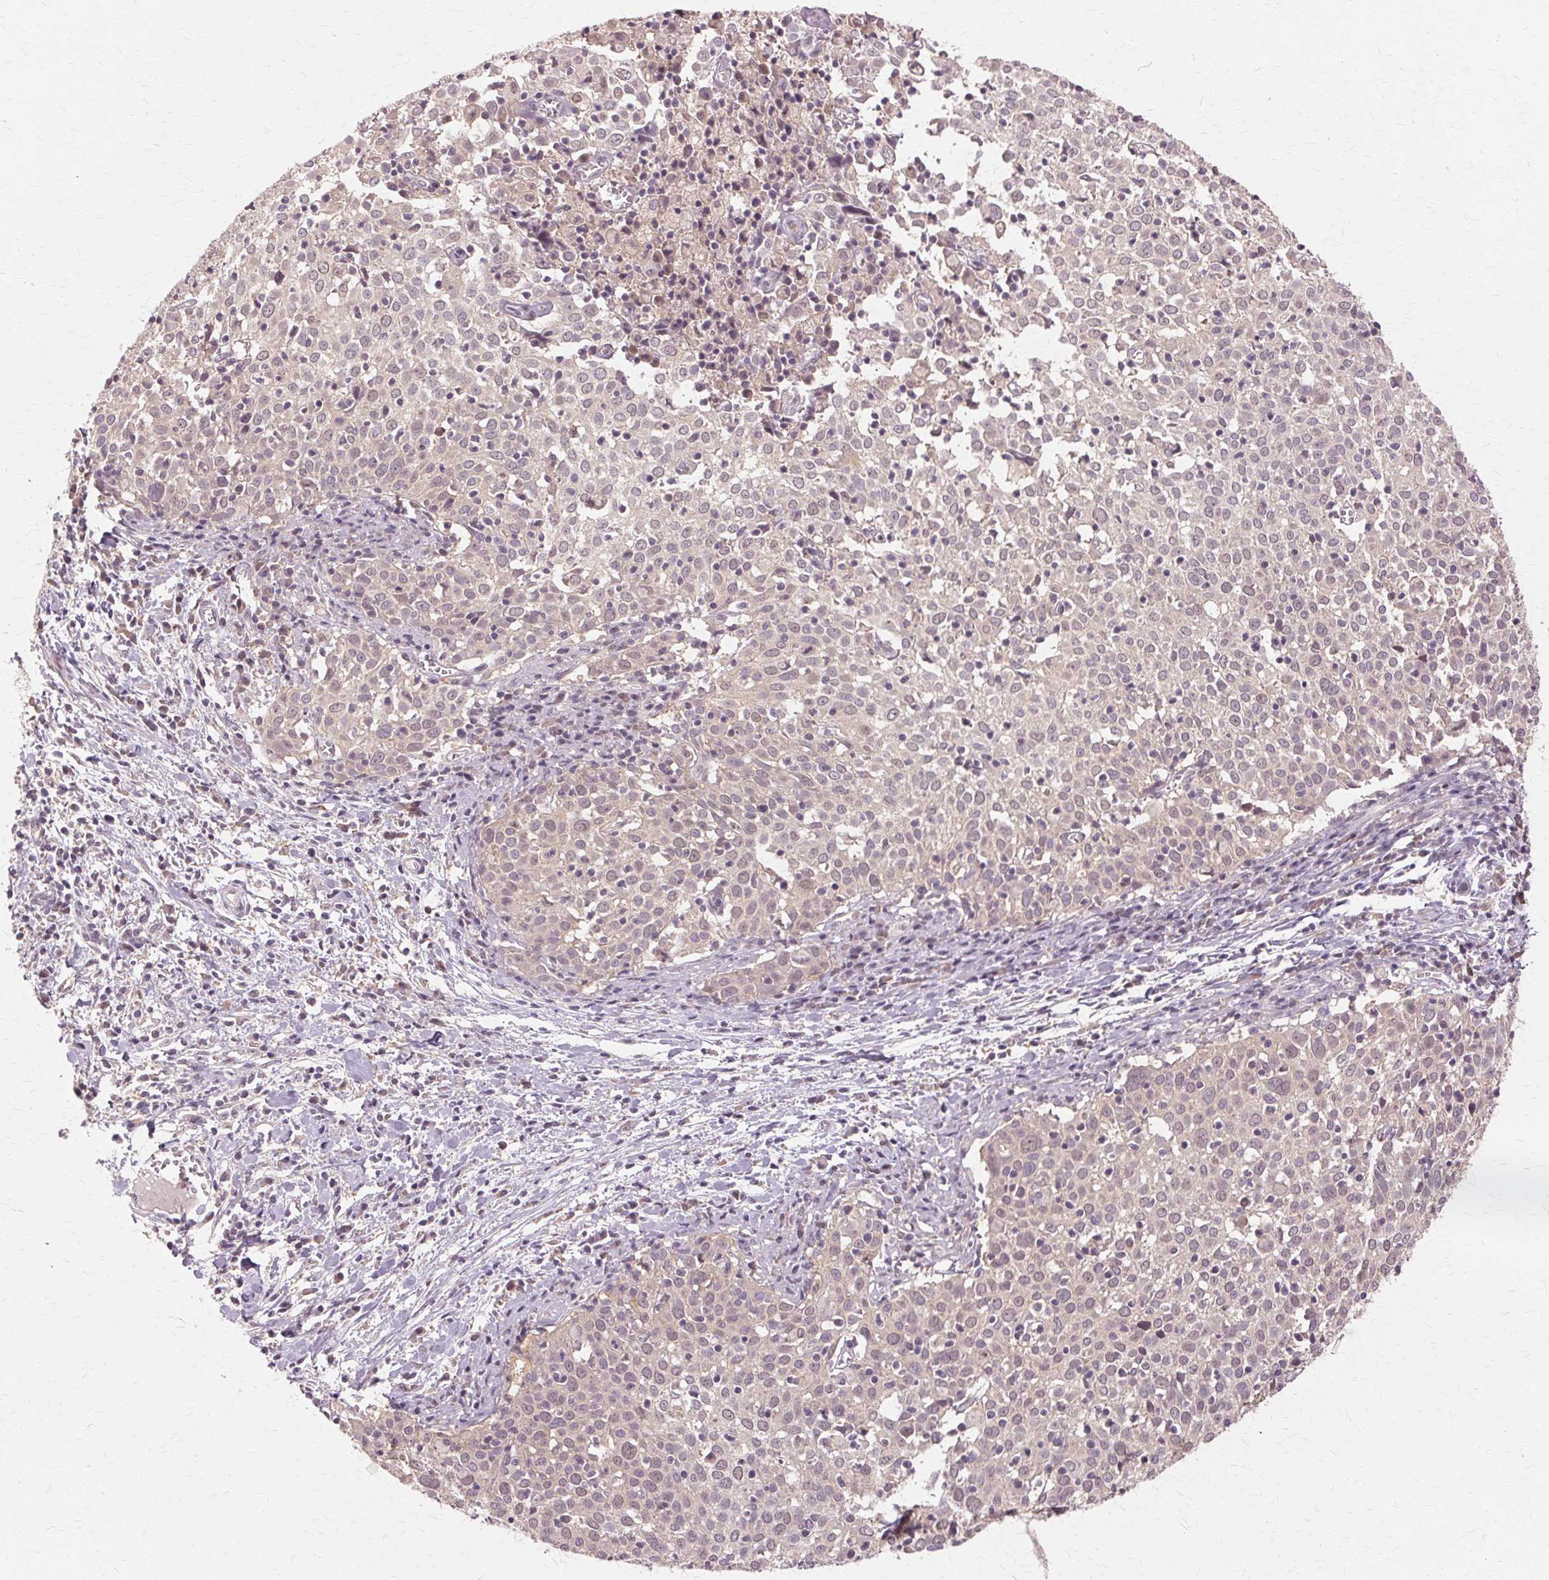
{"staining": {"intensity": "weak", "quantity": "<25%", "location": "nuclear"}, "tissue": "cervical cancer", "cell_type": "Tumor cells", "image_type": "cancer", "snomed": [{"axis": "morphology", "description": "Squamous cell carcinoma, NOS"}, {"axis": "topography", "description": "Cervix"}], "caption": "Immunohistochemistry (IHC) of human cervical cancer exhibits no expression in tumor cells.", "gene": "PRMT5", "patient": {"sex": "female", "age": 39}}